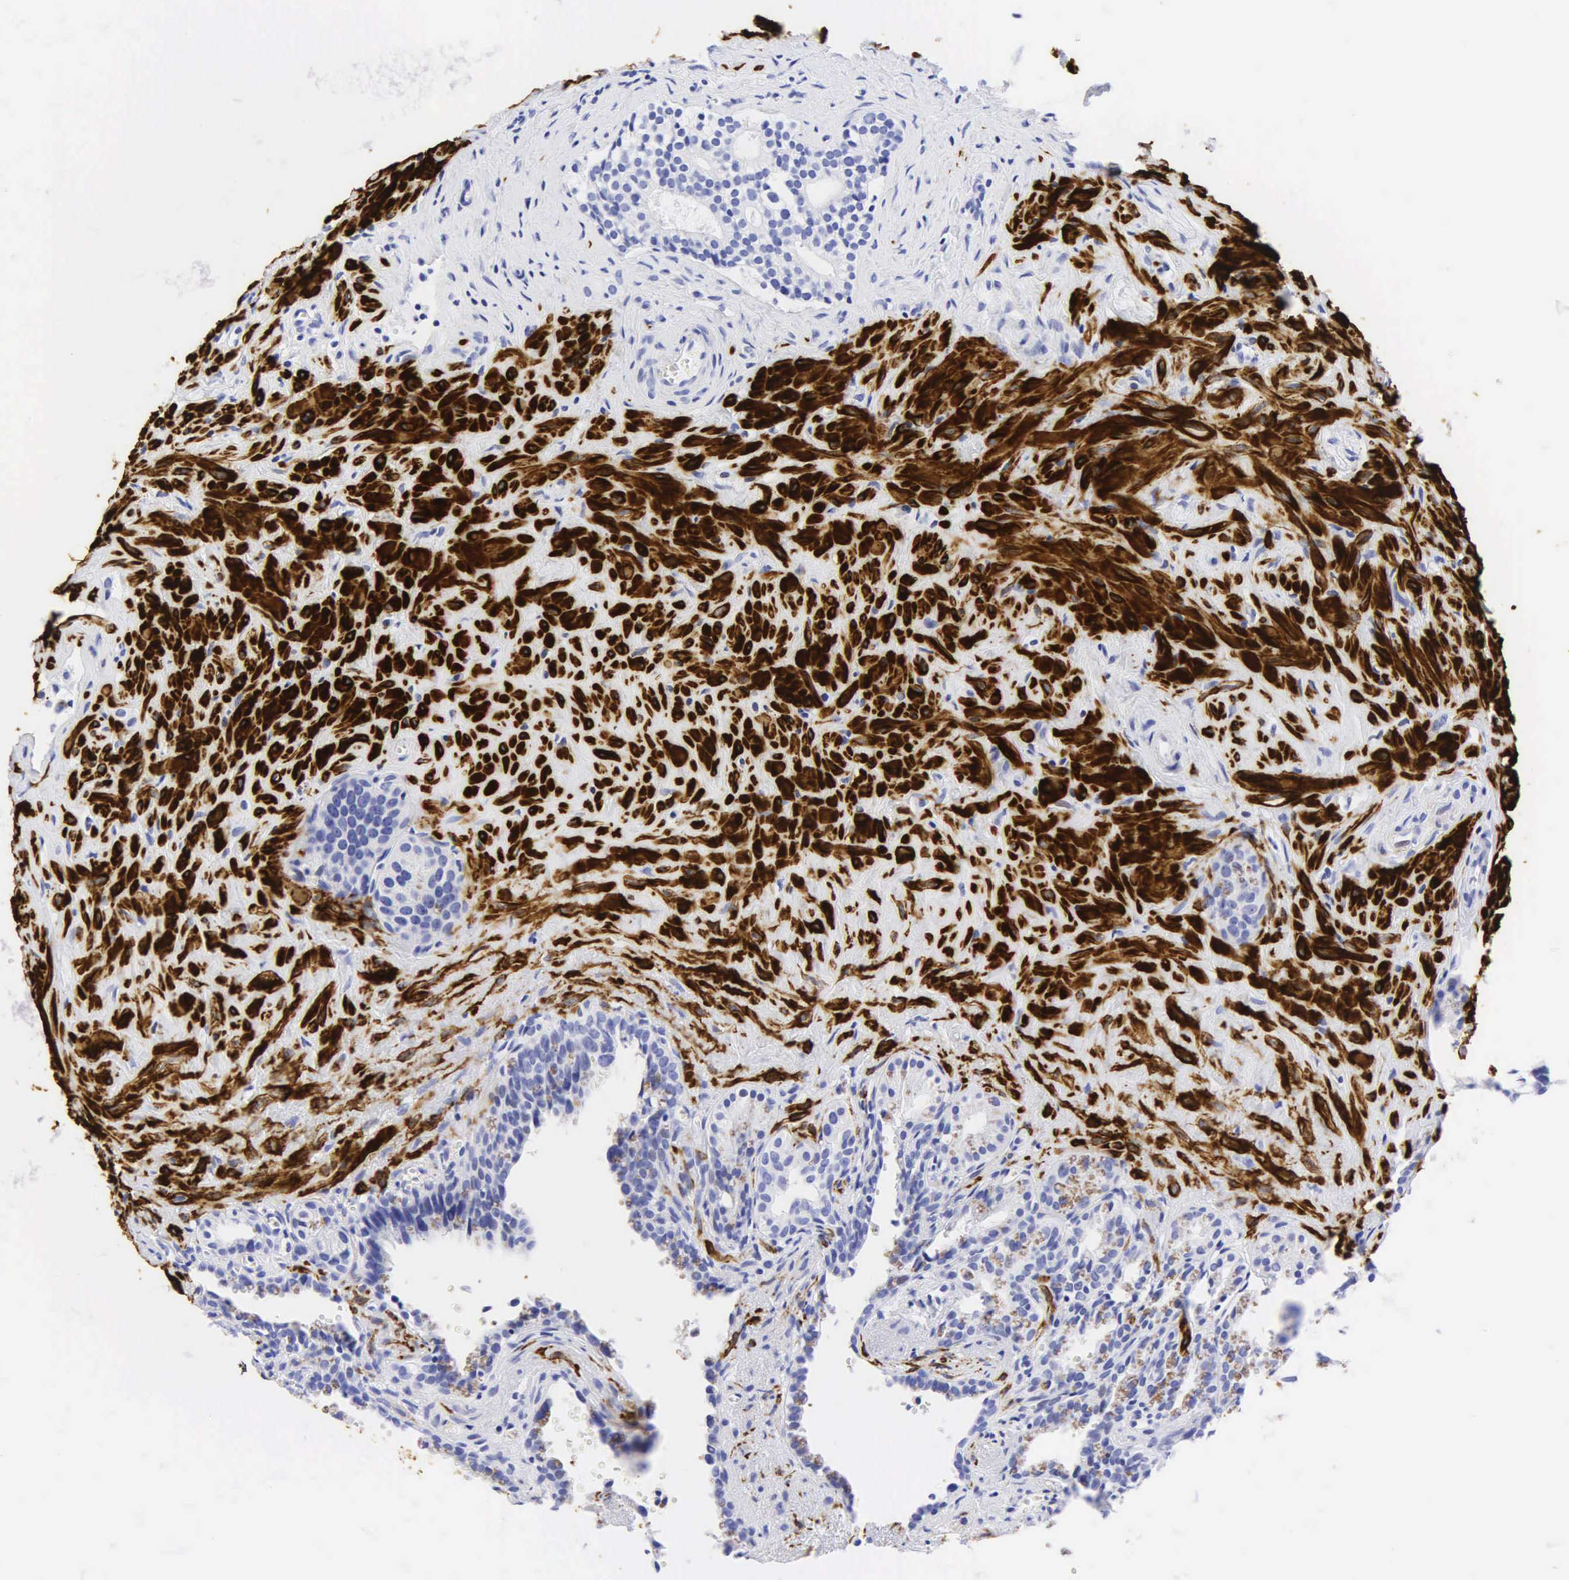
{"staining": {"intensity": "negative", "quantity": "none", "location": "none"}, "tissue": "seminal vesicle", "cell_type": "Glandular cells", "image_type": "normal", "snomed": [{"axis": "morphology", "description": "Normal tissue, NOS"}, {"axis": "topography", "description": "Seminal veicle"}], "caption": "IHC of benign seminal vesicle reveals no positivity in glandular cells.", "gene": "DES", "patient": {"sex": "male", "age": 60}}